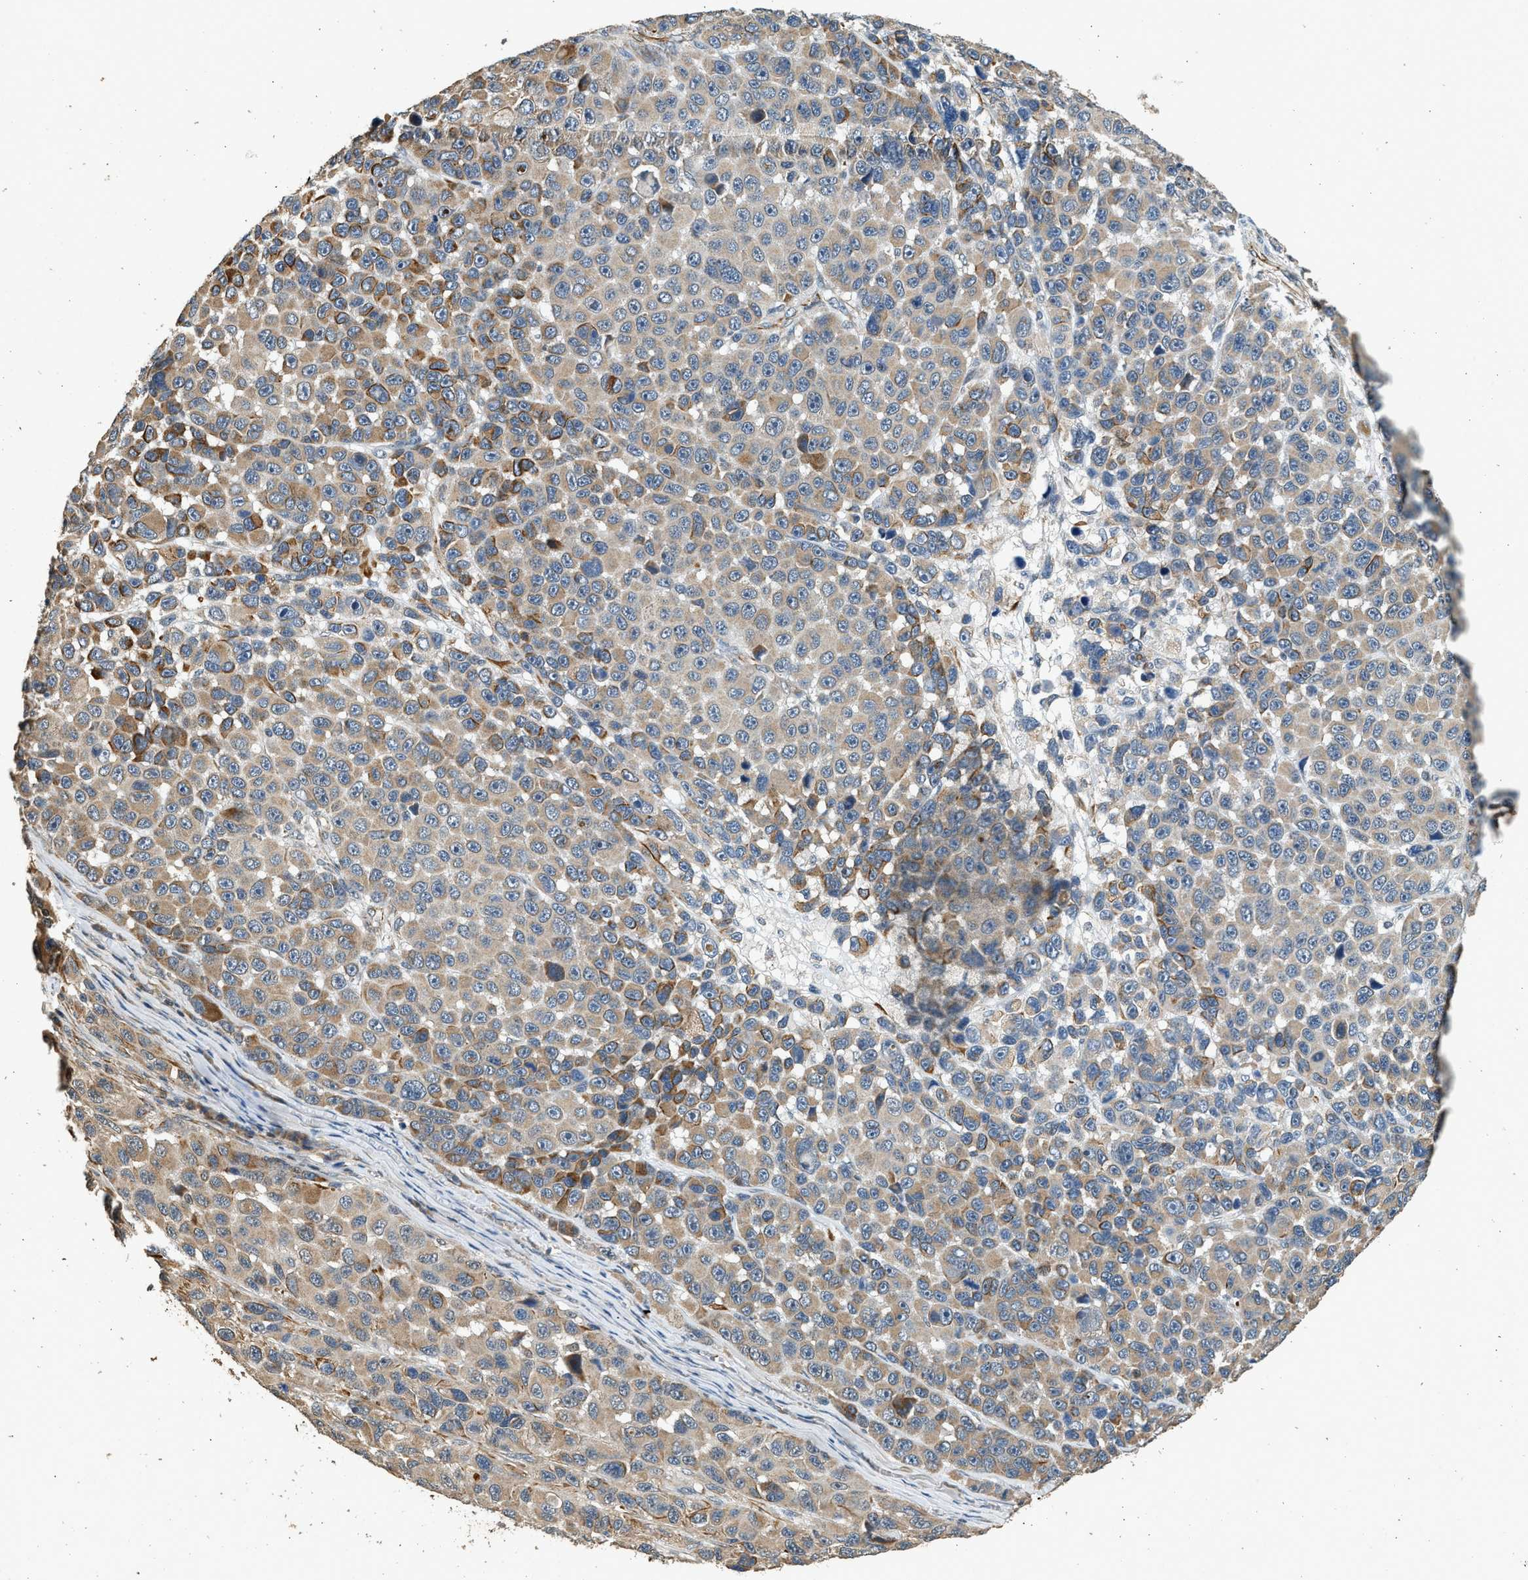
{"staining": {"intensity": "weak", "quantity": ">75%", "location": "cytoplasmic/membranous"}, "tissue": "melanoma", "cell_type": "Tumor cells", "image_type": "cancer", "snomed": [{"axis": "morphology", "description": "Malignant melanoma, NOS"}, {"axis": "topography", "description": "Skin"}], "caption": "DAB (3,3'-diaminobenzidine) immunohistochemical staining of melanoma reveals weak cytoplasmic/membranous protein expression in about >75% of tumor cells.", "gene": "PCLO", "patient": {"sex": "male", "age": 53}}